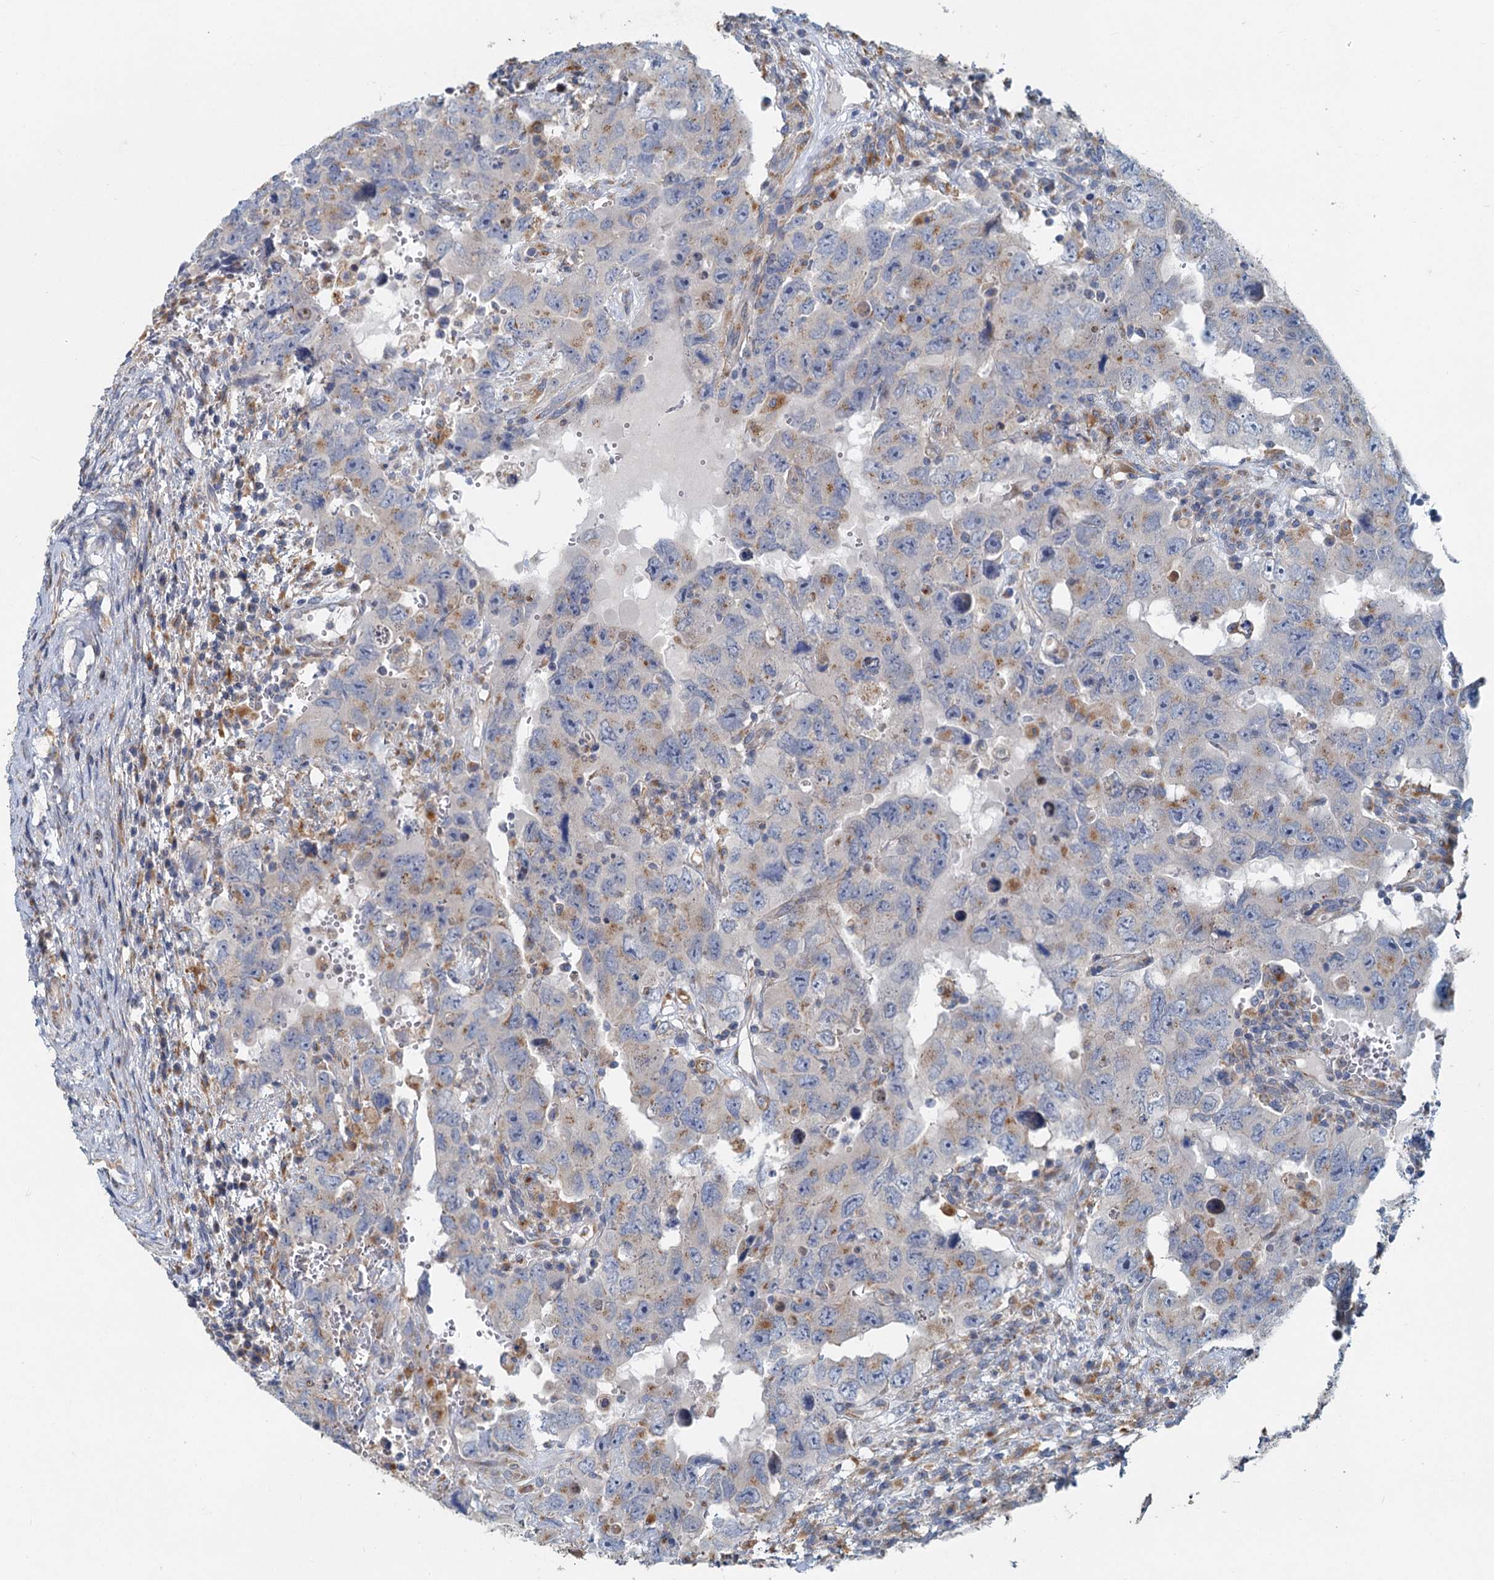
{"staining": {"intensity": "weak", "quantity": "<25%", "location": "cytoplasmic/membranous"}, "tissue": "testis cancer", "cell_type": "Tumor cells", "image_type": "cancer", "snomed": [{"axis": "morphology", "description": "Carcinoma, Embryonal, NOS"}, {"axis": "topography", "description": "Testis"}], "caption": "Testis cancer (embryonal carcinoma) stained for a protein using immunohistochemistry displays no staining tumor cells.", "gene": "ADCY2", "patient": {"sex": "male", "age": 26}}